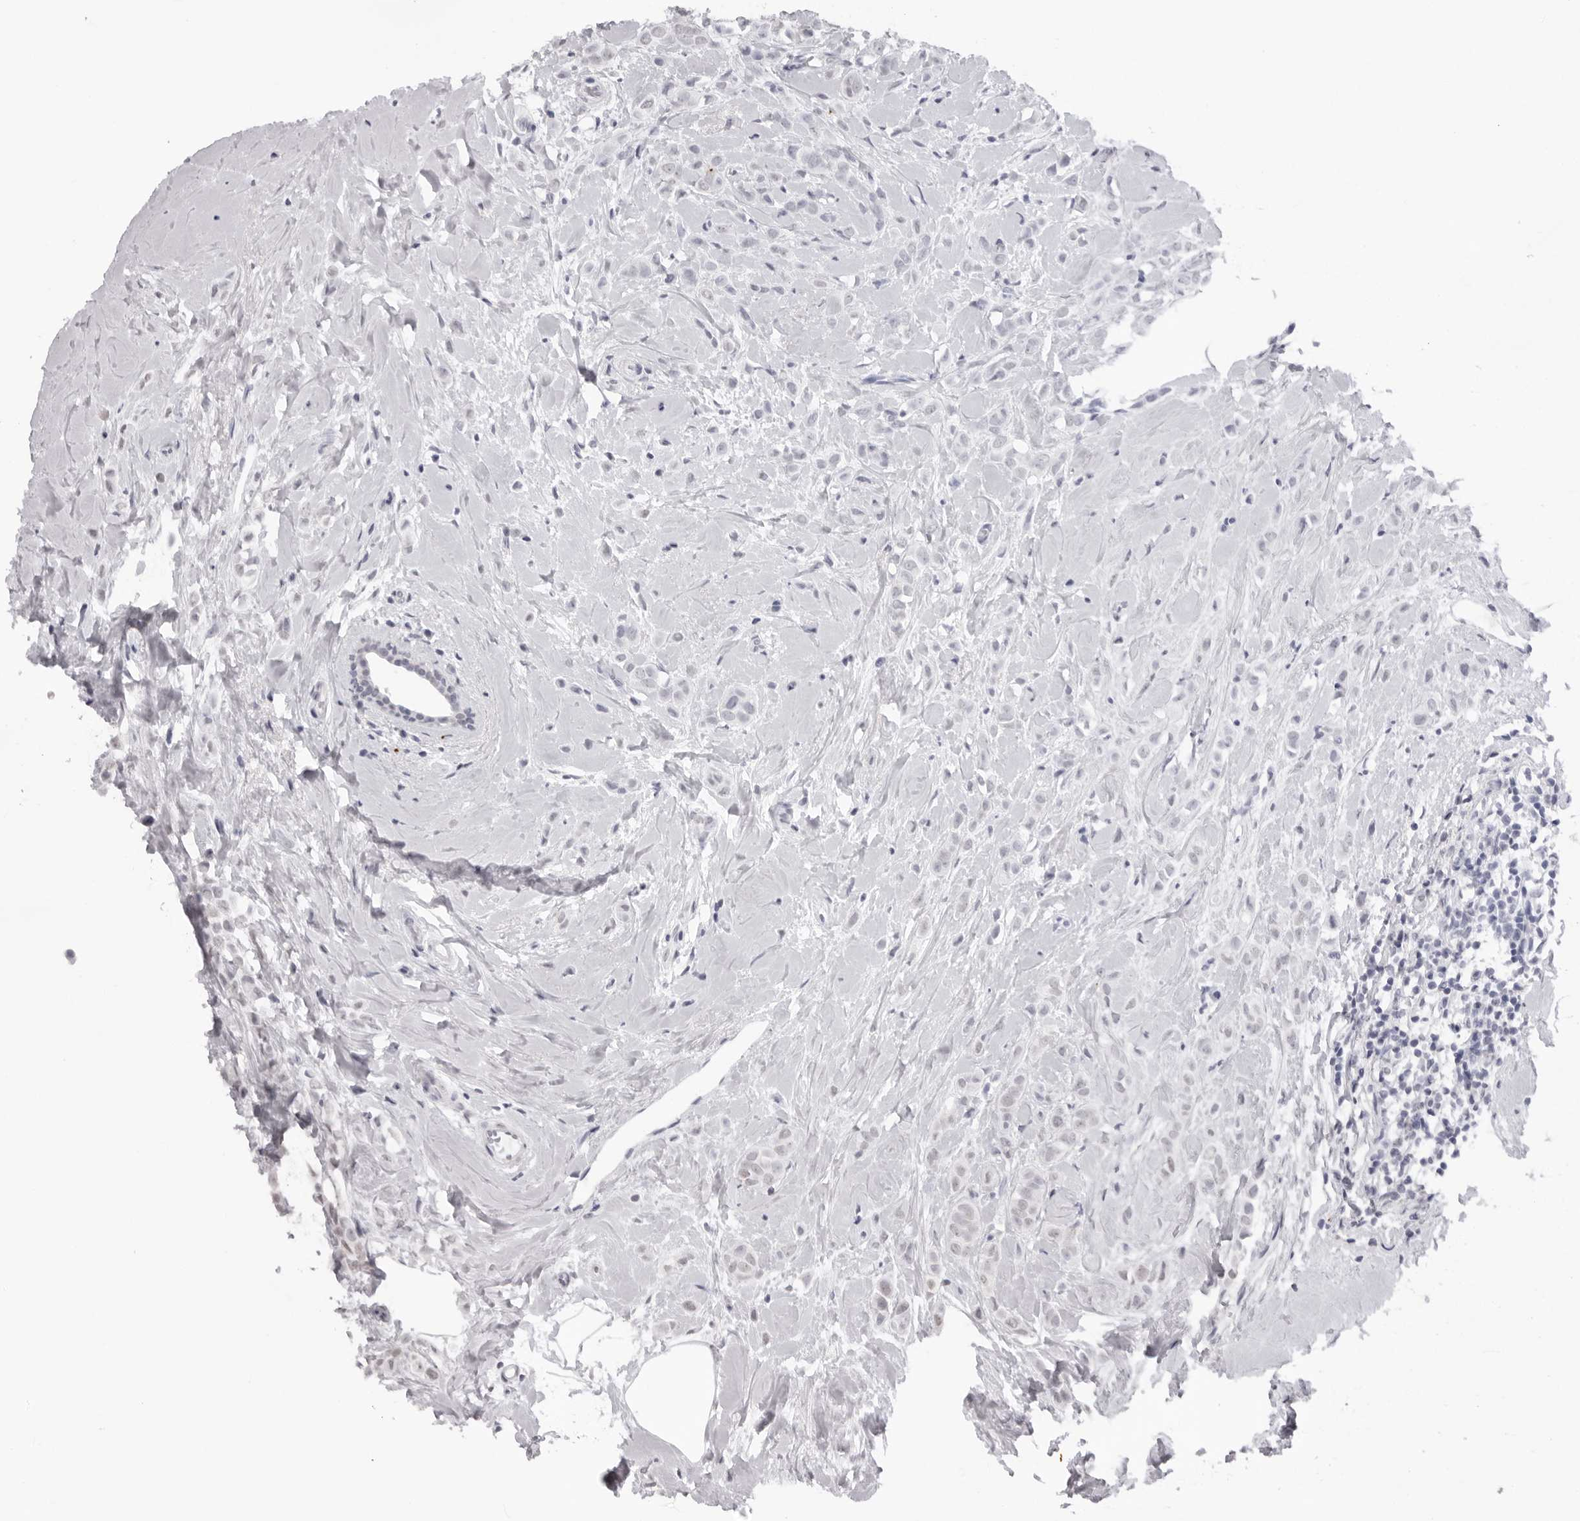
{"staining": {"intensity": "negative", "quantity": "none", "location": "none"}, "tissue": "breast cancer", "cell_type": "Tumor cells", "image_type": "cancer", "snomed": [{"axis": "morphology", "description": "Lobular carcinoma"}, {"axis": "topography", "description": "Breast"}], "caption": "This is an immunohistochemistry (IHC) image of lobular carcinoma (breast). There is no expression in tumor cells.", "gene": "NTM", "patient": {"sex": "female", "age": 47}}